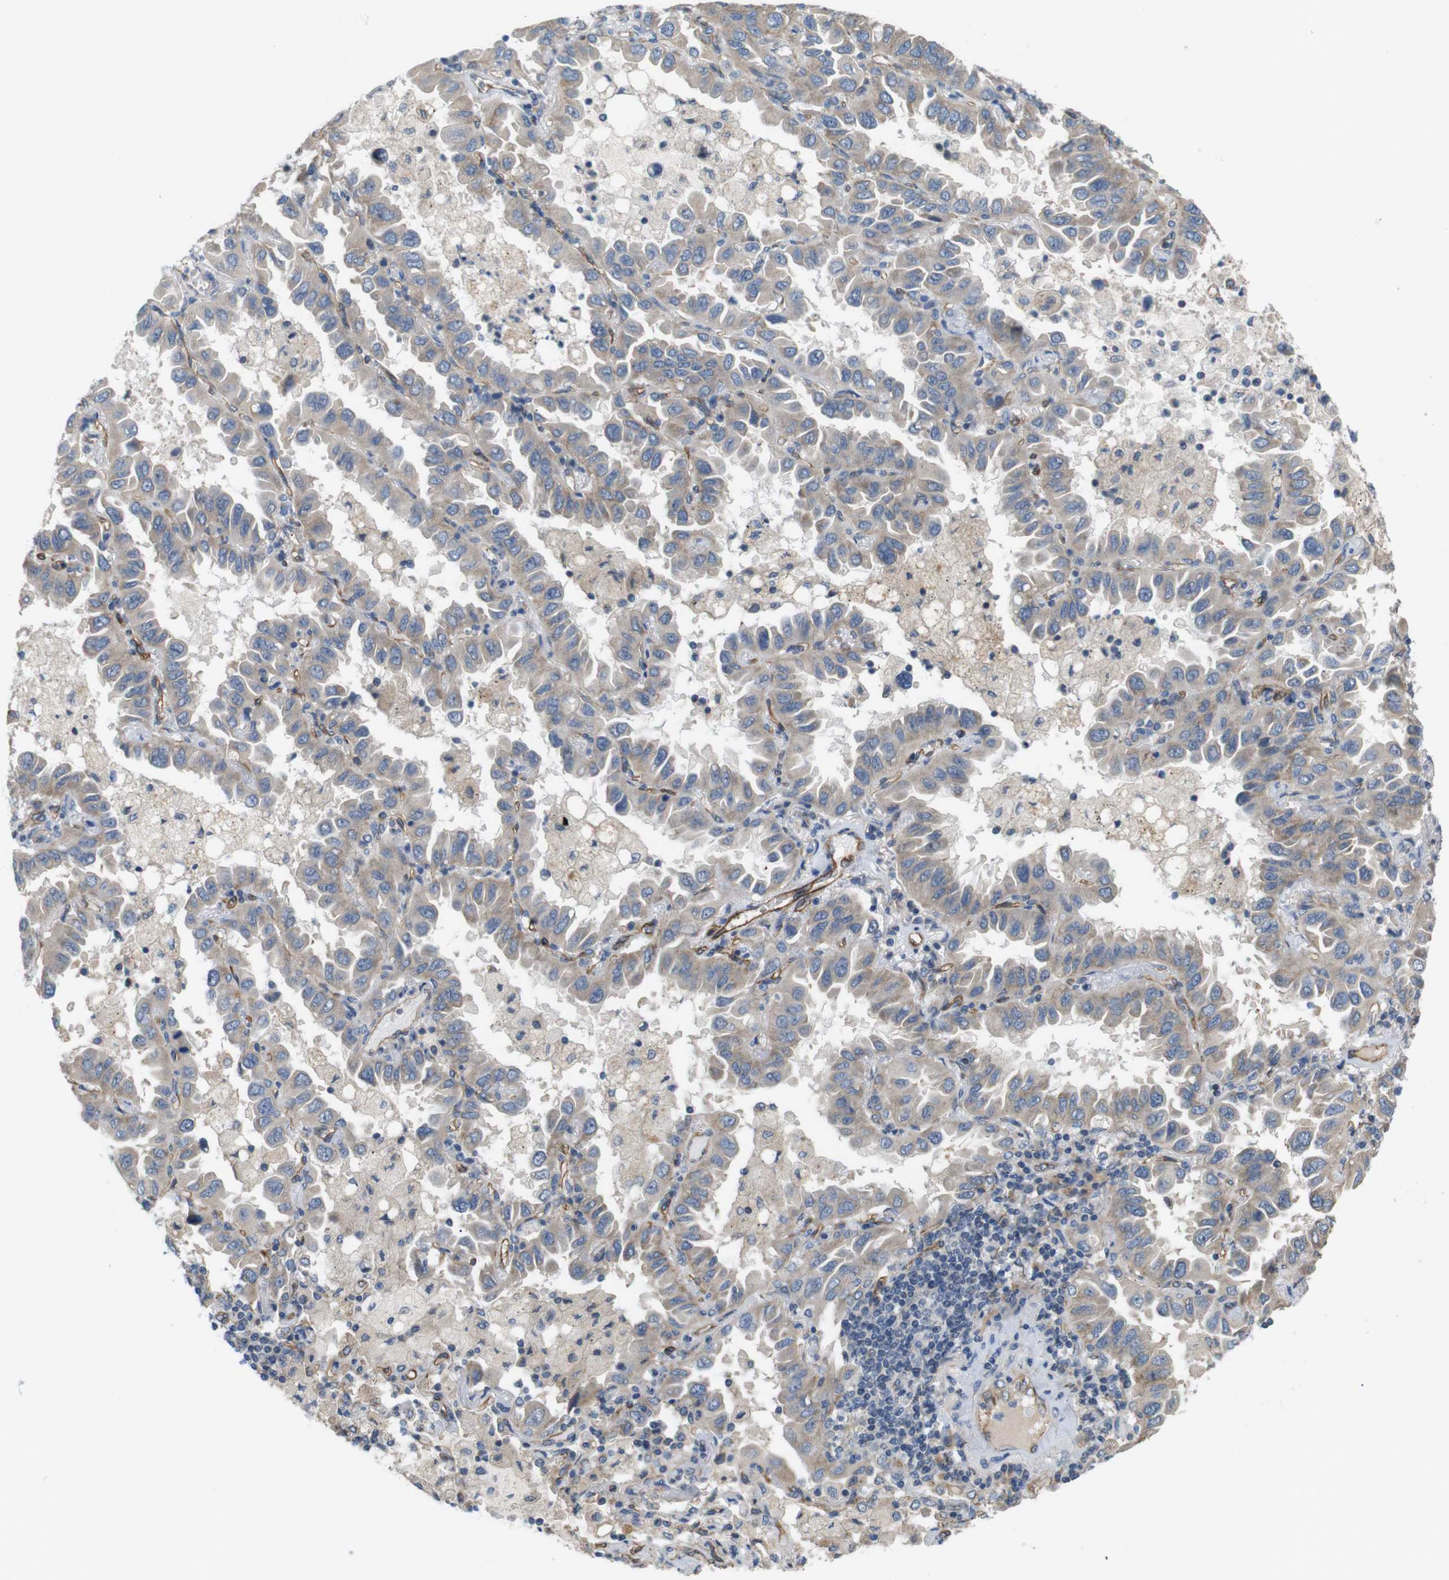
{"staining": {"intensity": "weak", "quantity": ">75%", "location": "cytoplasmic/membranous"}, "tissue": "lung cancer", "cell_type": "Tumor cells", "image_type": "cancer", "snomed": [{"axis": "morphology", "description": "Adenocarcinoma, NOS"}, {"axis": "topography", "description": "Lung"}], "caption": "Immunohistochemistry staining of lung adenocarcinoma, which exhibits low levels of weak cytoplasmic/membranous expression in about >75% of tumor cells indicating weak cytoplasmic/membranous protein positivity. The staining was performed using DAB (brown) for protein detection and nuclei were counterstained in hematoxylin (blue).", "gene": "BVES", "patient": {"sex": "male", "age": 64}}